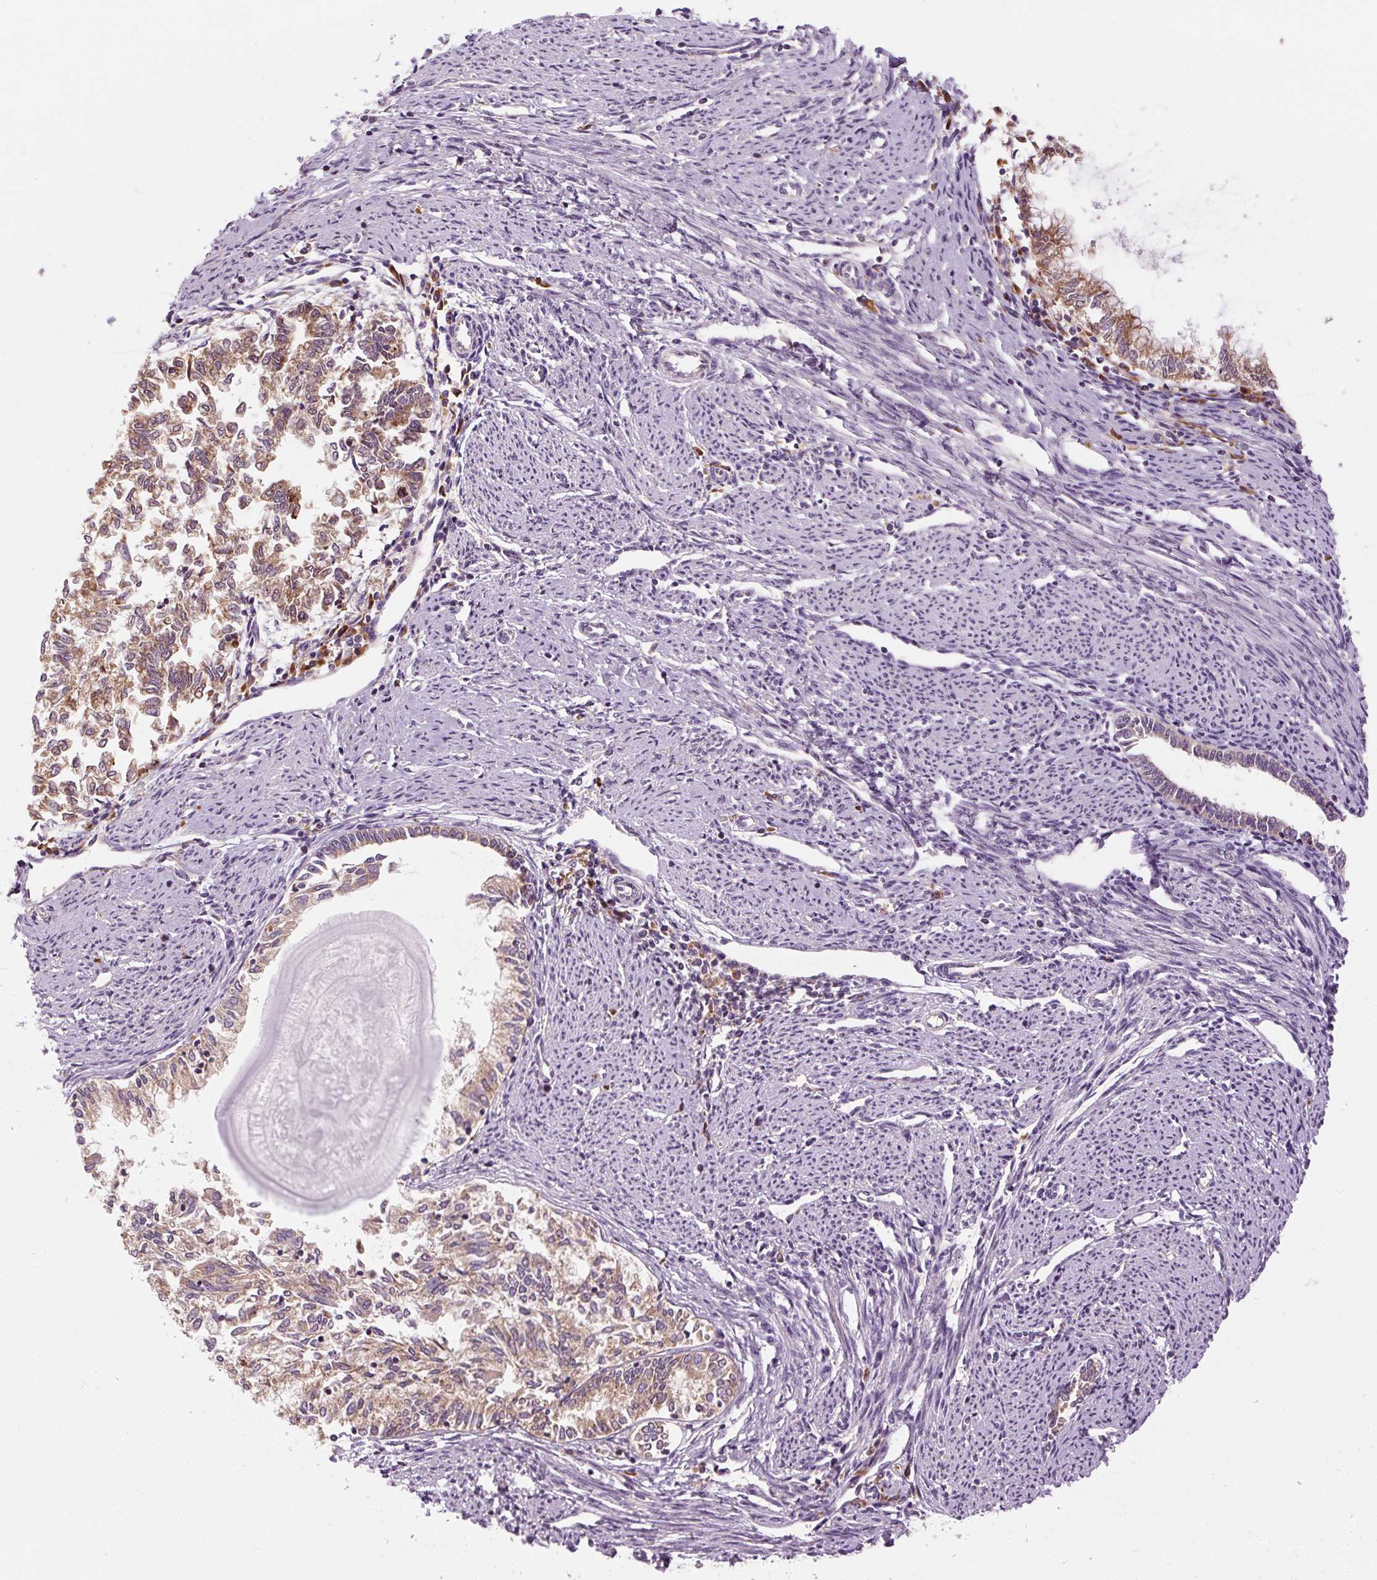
{"staining": {"intensity": "moderate", "quantity": ">75%", "location": "cytoplasmic/membranous"}, "tissue": "endometrial cancer", "cell_type": "Tumor cells", "image_type": "cancer", "snomed": [{"axis": "morphology", "description": "Adenocarcinoma, NOS"}, {"axis": "topography", "description": "Endometrium"}], "caption": "The immunohistochemical stain shows moderate cytoplasmic/membranous positivity in tumor cells of endometrial adenocarcinoma tissue.", "gene": "PRSS48", "patient": {"sex": "female", "age": 79}}